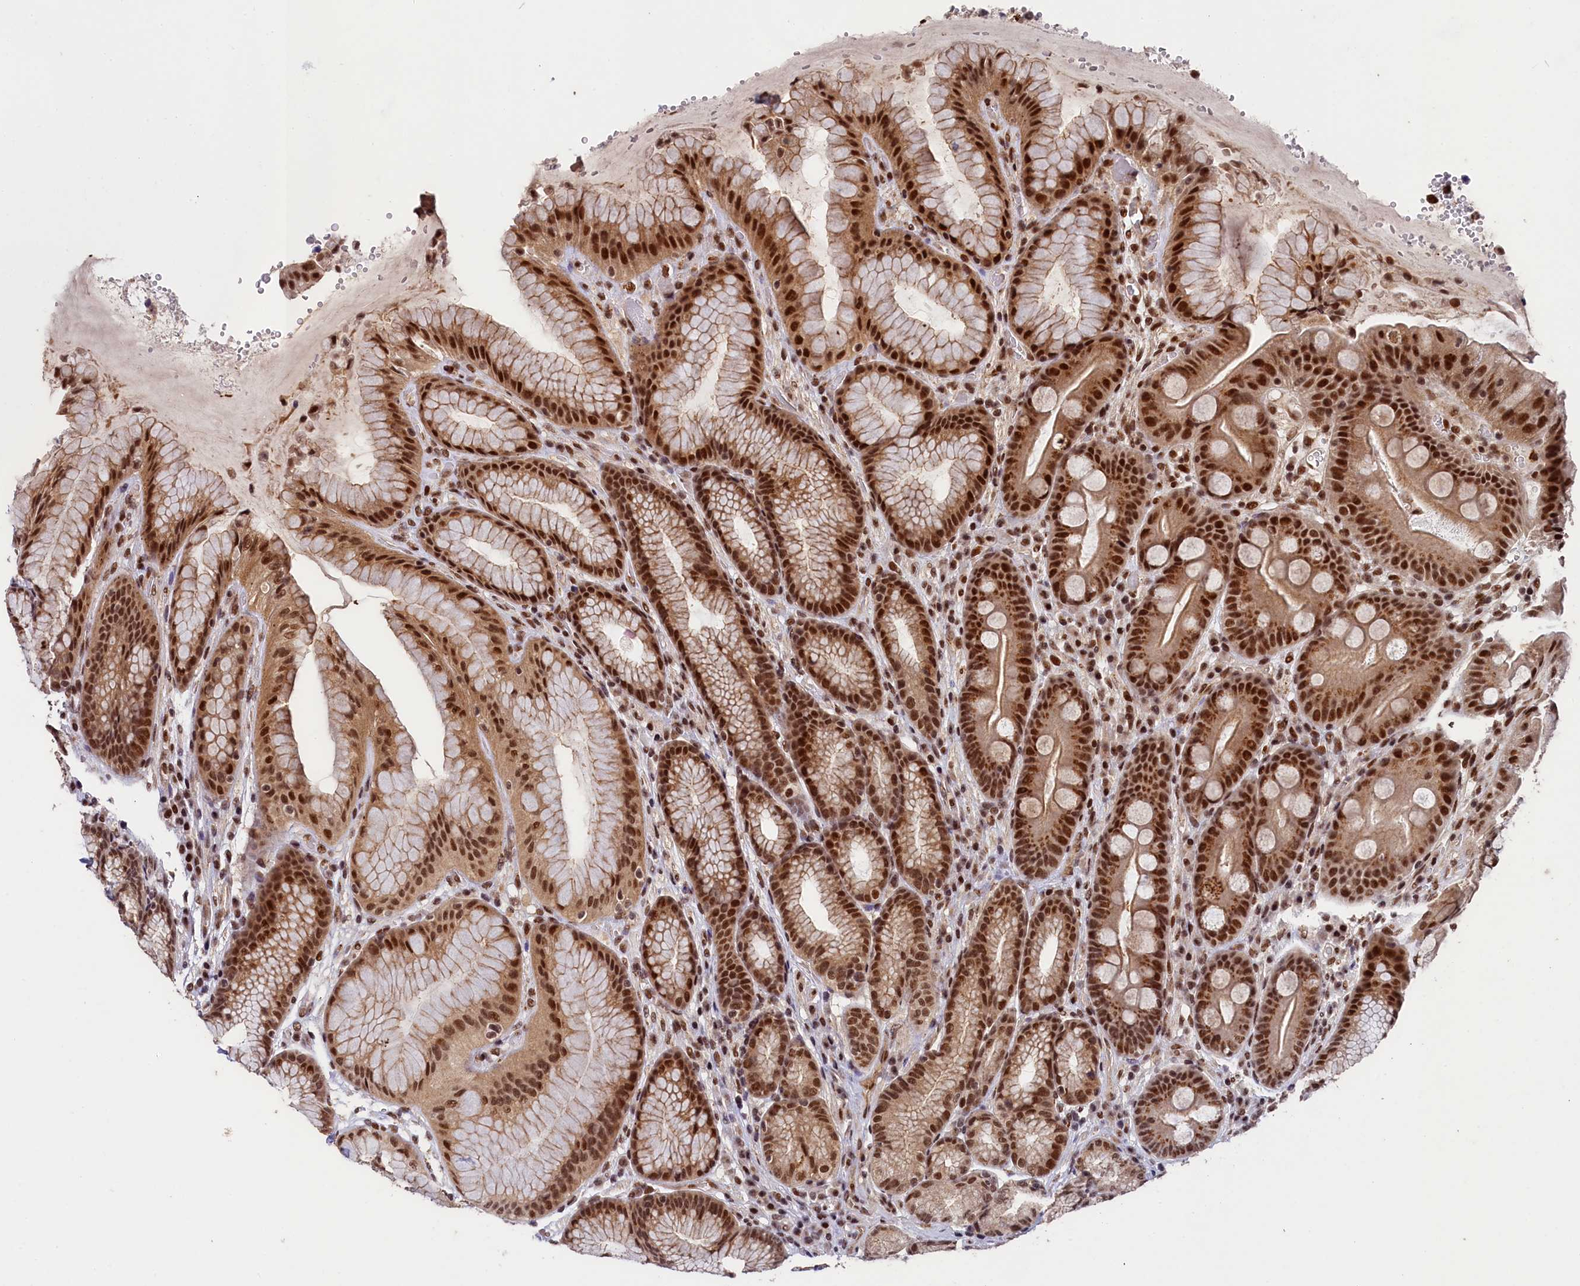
{"staining": {"intensity": "strong", "quantity": ">75%", "location": "cytoplasmic/membranous,nuclear"}, "tissue": "stomach", "cell_type": "Glandular cells", "image_type": "normal", "snomed": [{"axis": "morphology", "description": "Normal tissue, NOS"}, {"axis": "topography", "description": "Stomach"}], "caption": "Immunohistochemistry (DAB (3,3'-diaminobenzidine)) staining of normal human stomach shows strong cytoplasmic/membranous,nuclear protein positivity in about >75% of glandular cells. (Stains: DAB (3,3'-diaminobenzidine) in brown, nuclei in blue, Microscopy: brightfield microscopy at high magnification).", "gene": "ADIG", "patient": {"sex": "male", "age": 57}}